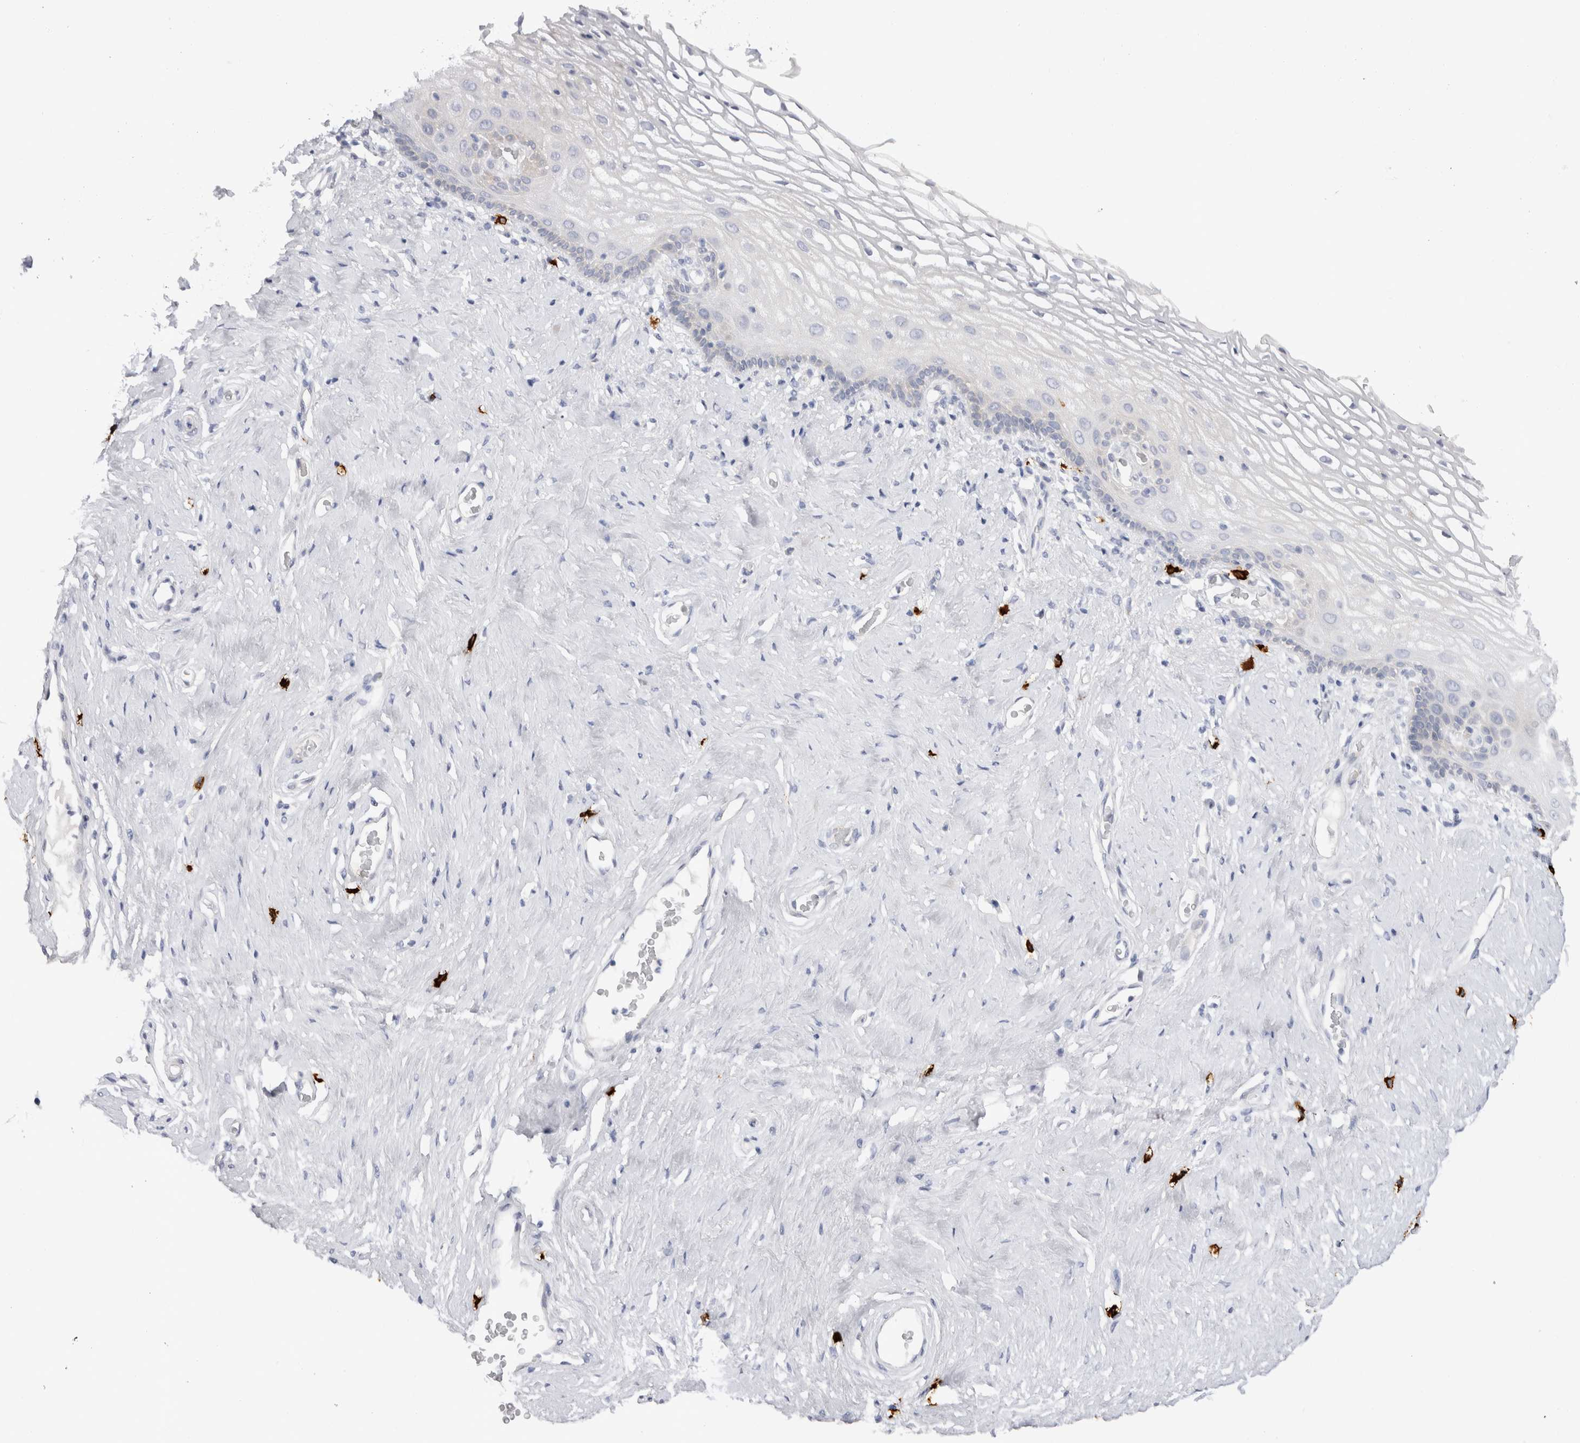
{"staining": {"intensity": "negative", "quantity": "none", "location": "none"}, "tissue": "vagina", "cell_type": "Squamous epithelial cells", "image_type": "normal", "snomed": [{"axis": "morphology", "description": "Normal tissue, NOS"}, {"axis": "morphology", "description": "Adenocarcinoma, NOS"}, {"axis": "topography", "description": "Rectum"}, {"axis": "topography", "description": "Vagina"}], "caption": "This is a image of immunohistochemistry staining of benign vagina, which shows no positivity in squamous epithelial cells.", "gene": "SPINK2", "patient": {"sex": "female", "age": 71}}